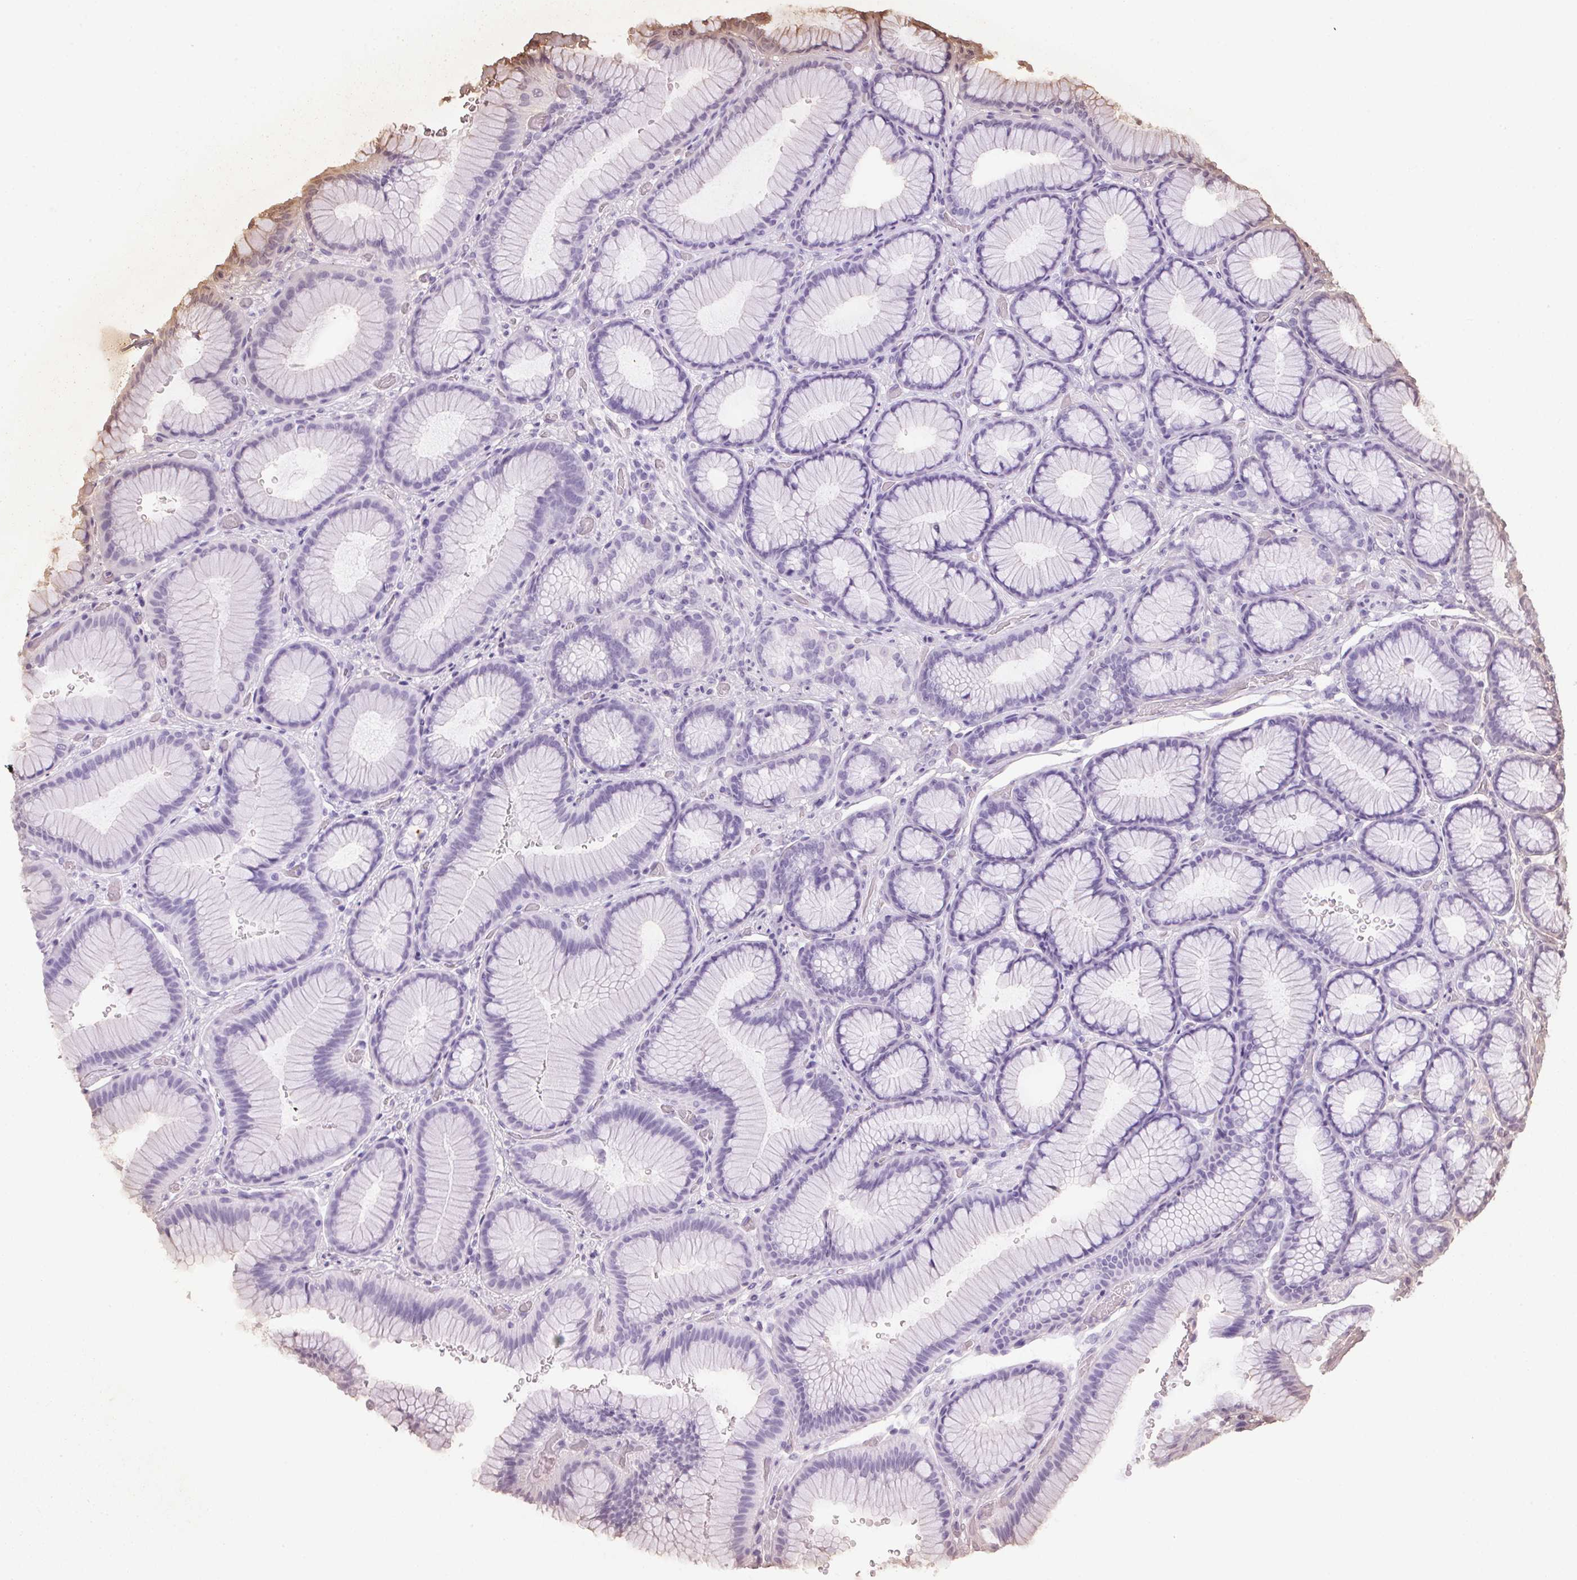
{"staining": {"intensity": "negative", "quantity": "none", "location": "none"}, "tissue": "stomach", "cell_type": "Glandular cells", "image_type": "normal", "snomed": [{"axis": "morphology", "description": "Normal tissue, NOS"}, {"axis": "morphology", "description": "Adenocarcinoma, NOS"}, {"axis": "morphology", "description": "Adenocarcinoma, High grade"}, {"axis": "topography", "description": "Stomach, upper"}, {"axis": "topography", "description": "Stomach"}], "caption": "Immunohistochemistry (IHC) histopathology image of normal human stomach stained for a protein (brown), which shows no staining in glandular cells. Nuclei are stained in blue.", "gene": "TMEM175", "patient": {"sex": "female", "age": 65}}